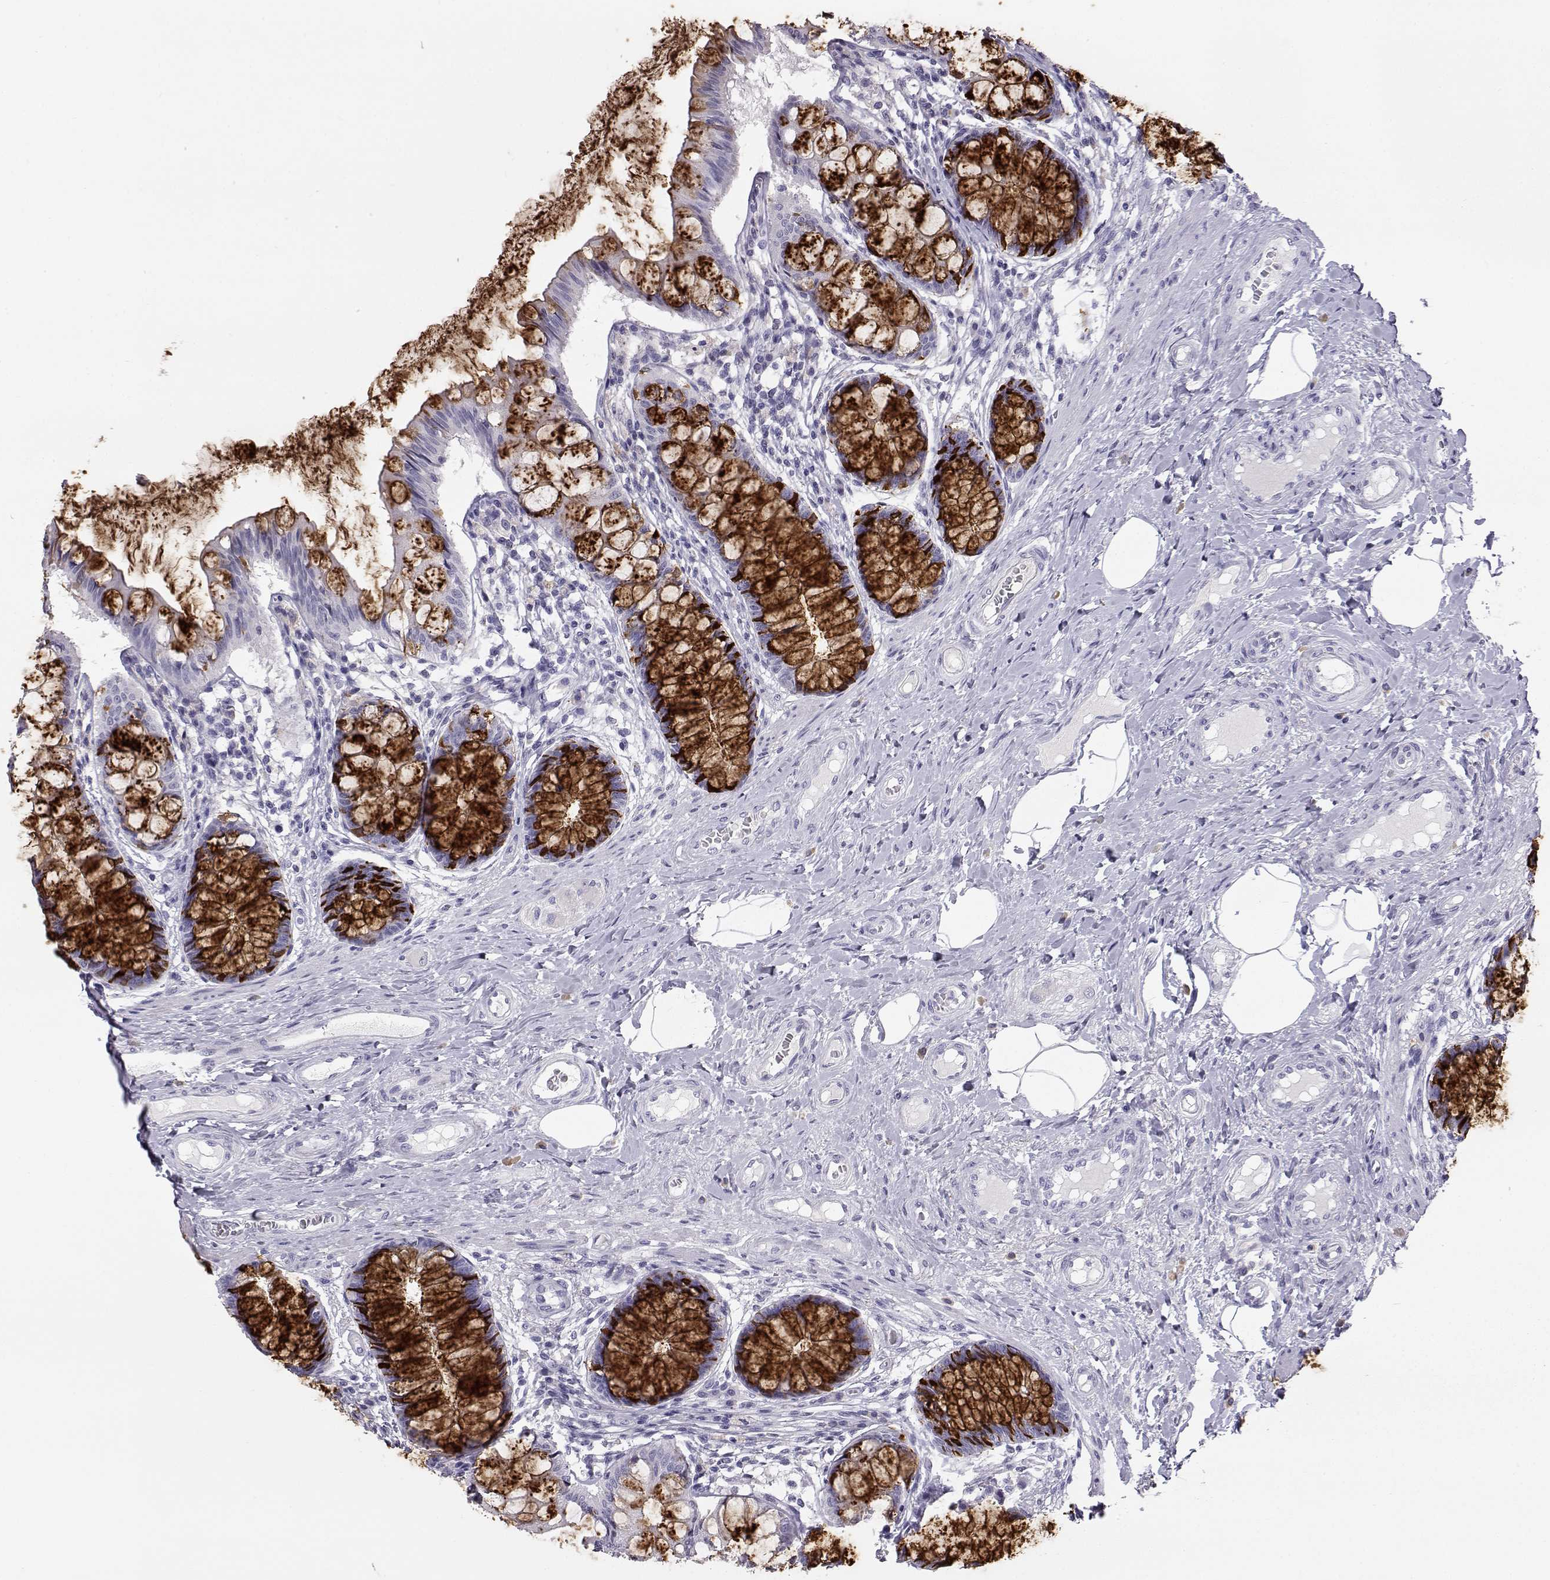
{"staining": {"intensity": "negative", "quantity": "none", "location": "none"}, "tissue": "colon", "cell_type": "Endothelial cells", "image_type": "normal", "snomed": [{"axis": "morphology", "description": "Normal tissue, NOS"}, {"axis": "topography", "description": "Colon"}], "caption": "High power microscopy image of an IHC image of benign colon, revealing no significant positivity in endothelial cells. The staining was performed using DAB (3,3'-diaminobenzidine) to visualize the protein expression in brown, while the nuclei were stained in blue with hematoxylin (Magnification: 20x).", "gene": "ITLN1", "patient": {"sex": "female", "age": 65}}